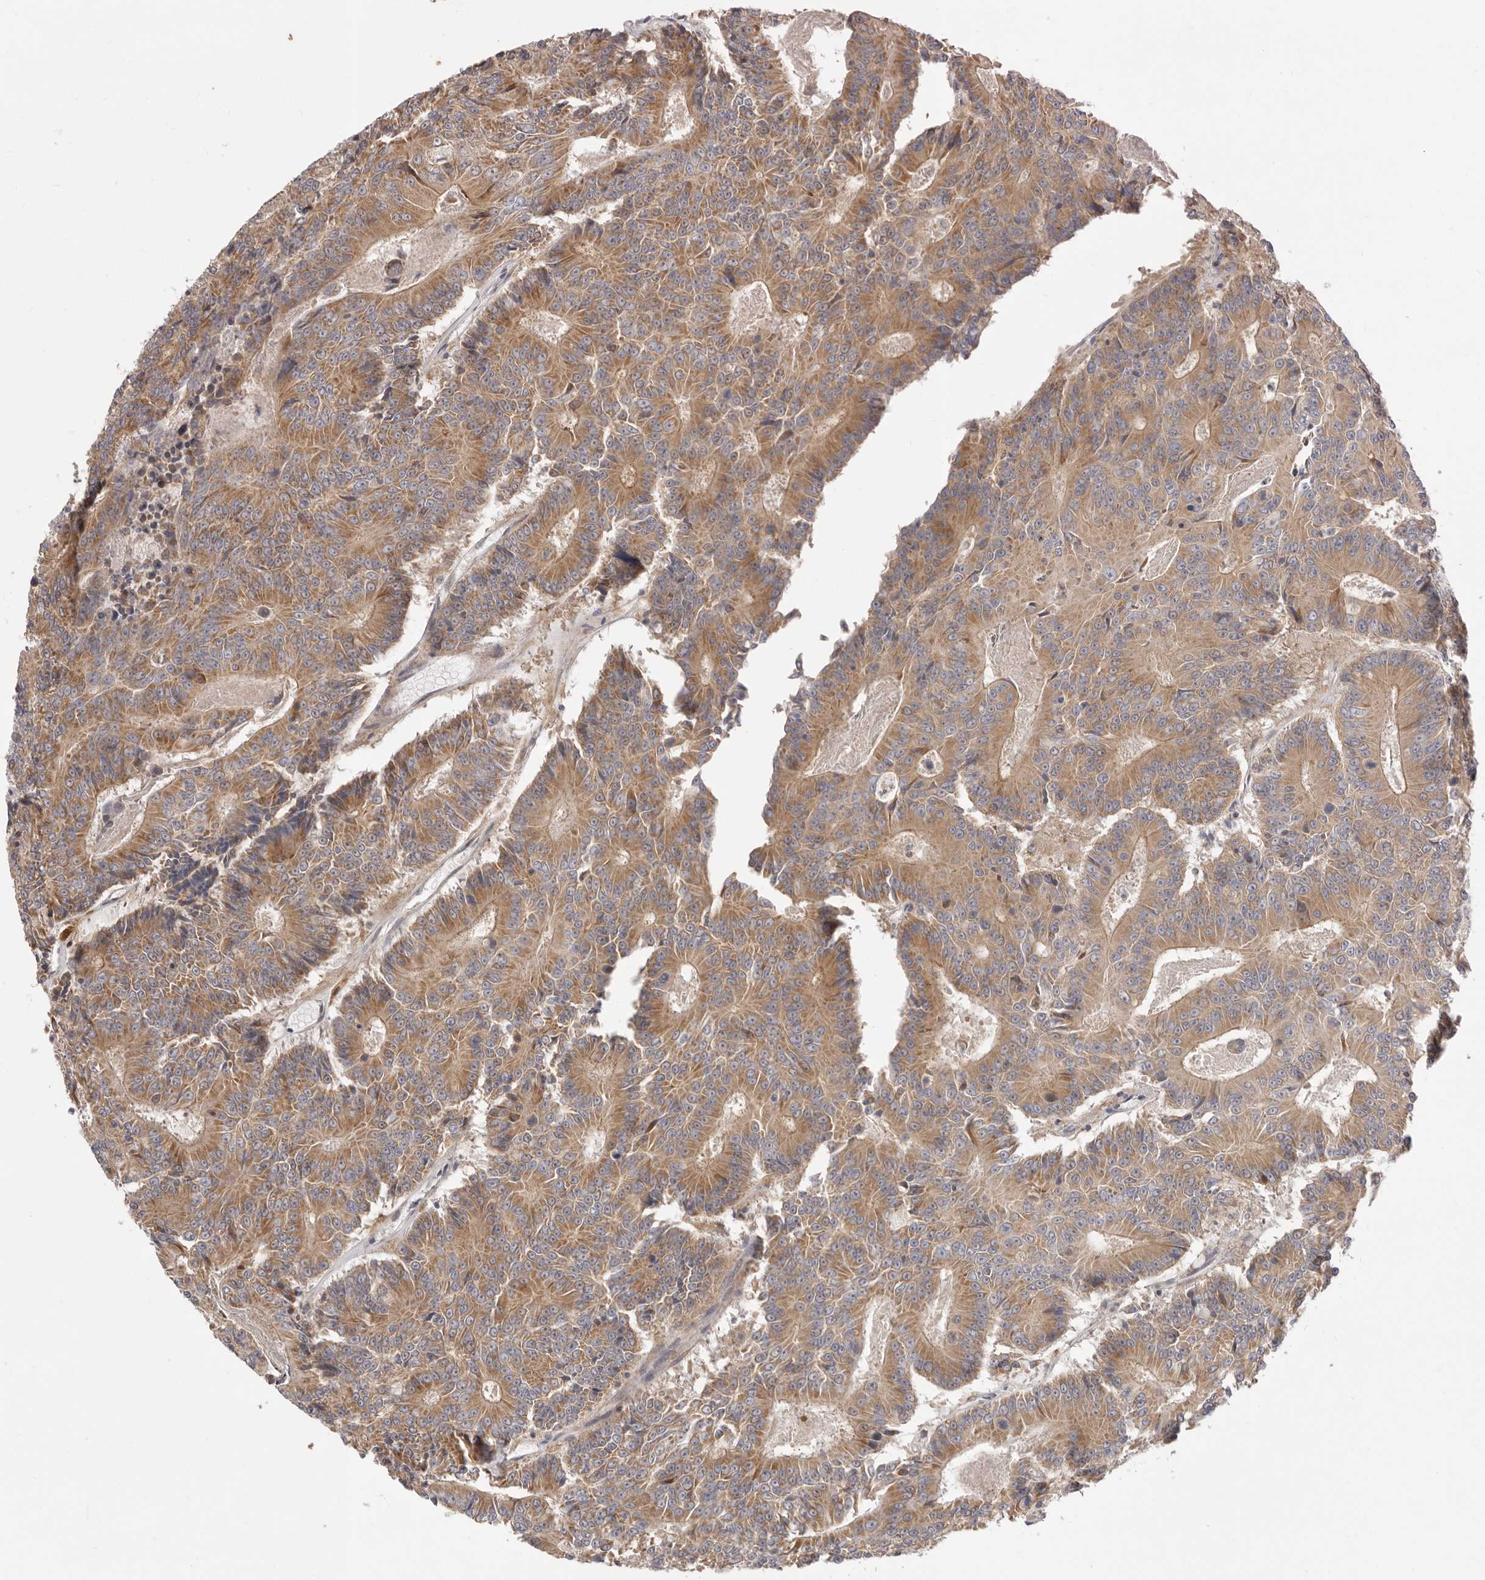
{"staining": {"intensity": "moderate", "quantity": ">75%", "location": "cytoplasmic/membranous"}, "tissue": "colorectal cancer", "cell_type": "Tumor cells", "image_type": "cancer", "snomed": [{"axis": "morphology", "description": "Adenocarcinoma, NOS"}, {"axis": "topography", "description": "Colon"}], "caption": "The histopathology image exhibits staining of colorectal adenocarcinoma, revealing moderate cytoplasmic/membranous protein expression (brown color) within tumor cells.", "gene": "USH1C", "patient": {"sex": "male", "age": 83}}